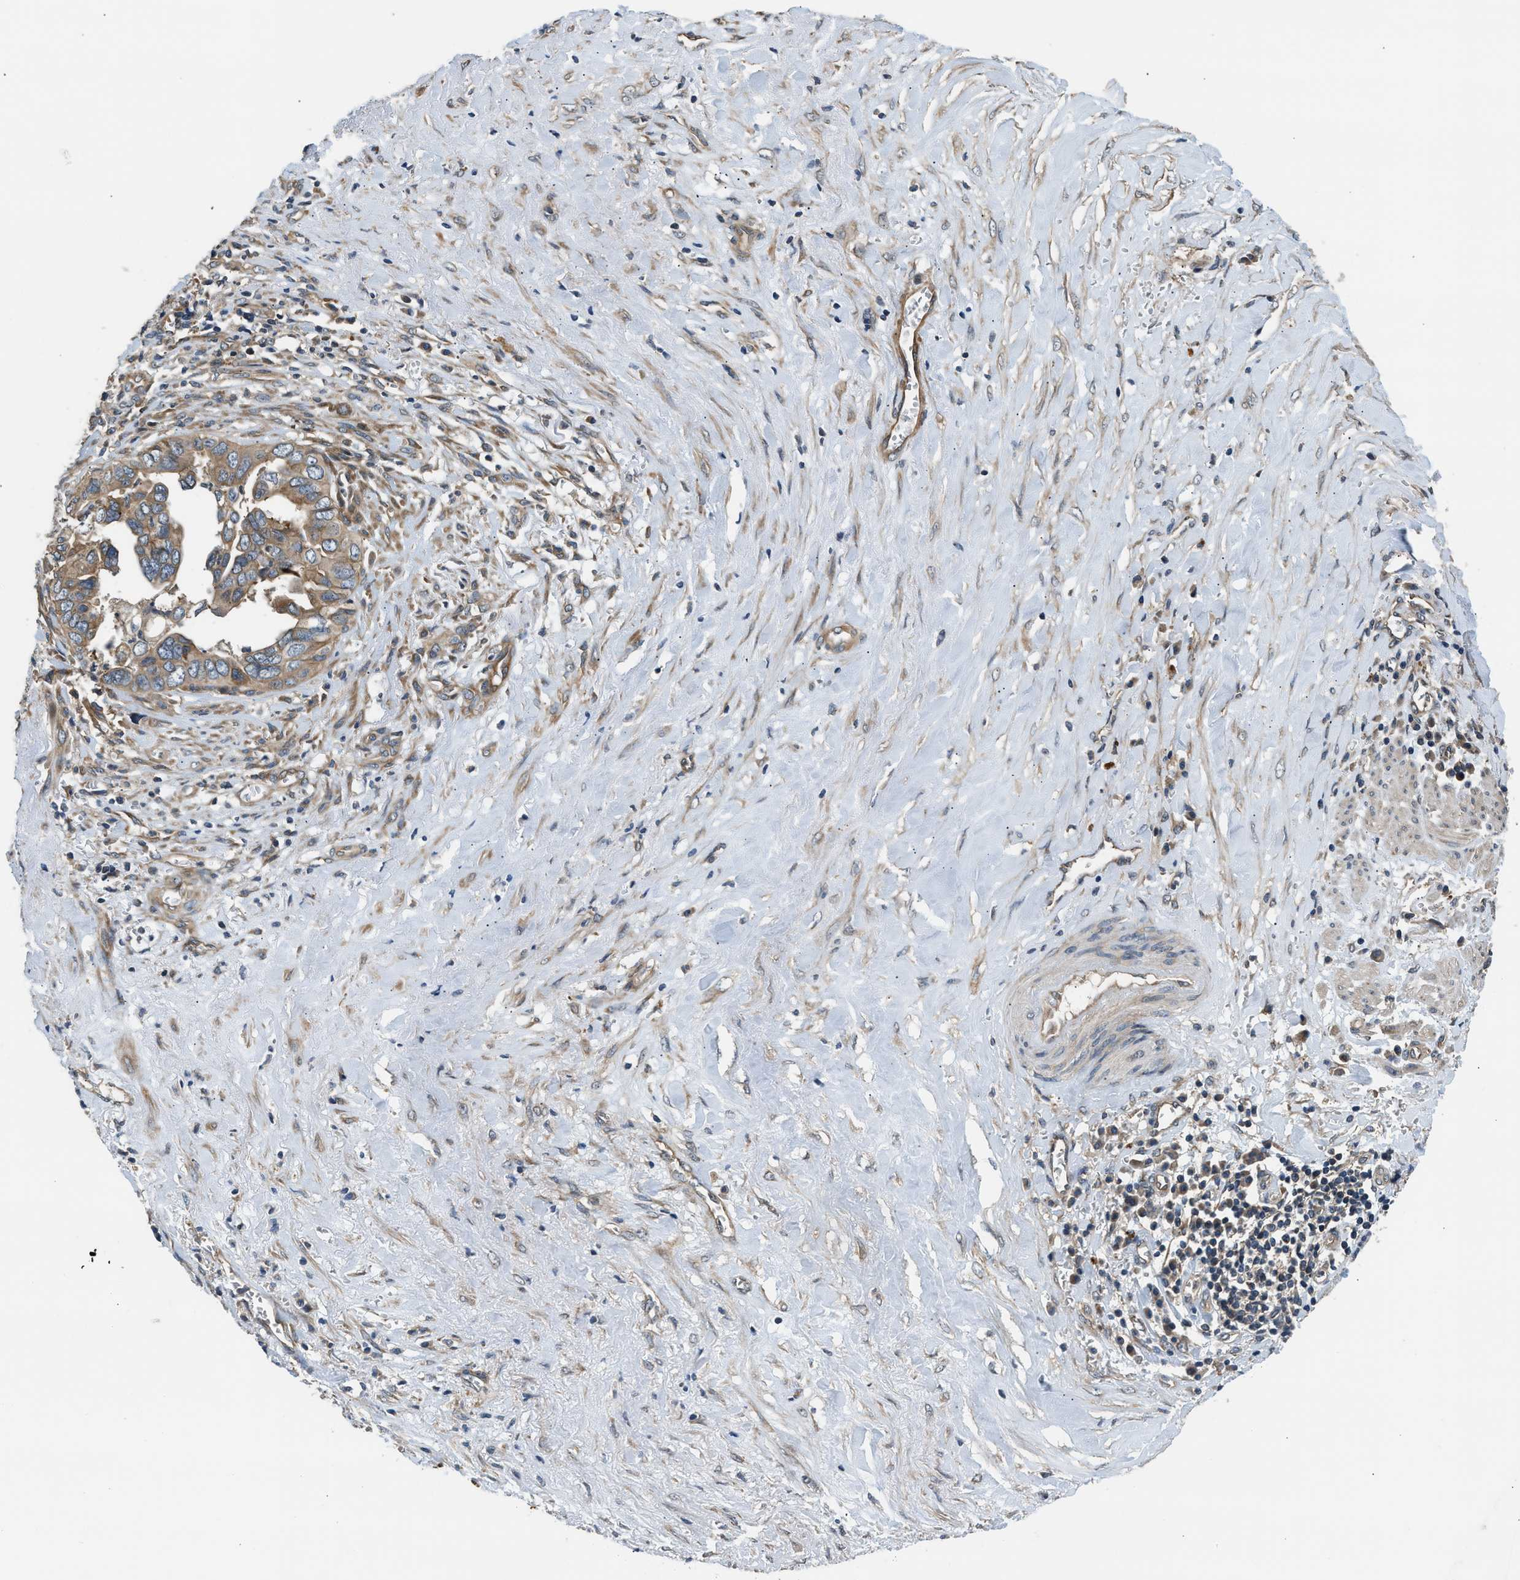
{"staining": {"intensity": "moderate", "quantity": ">75%", "location": "cytoplasmic/membranous"}, "tissue": "liver cancer", "cell_type": "Tumor cells", "image_type": "cancer", "snomed": [{"axis": "morphology", "description": "Cholangiocarcinoma"}, {"axis": "topography", "description": "Liver"}], "caption": "Immunohistochemical staining of liver cholangiocarcinoma displays moderate cytoplasmic/membranous protein expression in about >75% of tumor cells. (DAB (3,3'-diaminobenzidine) = brown stain, brightfield microscopy at high magnification).", "gene": "IL3RA", "patient": {"sex": "female", "age": 79}}